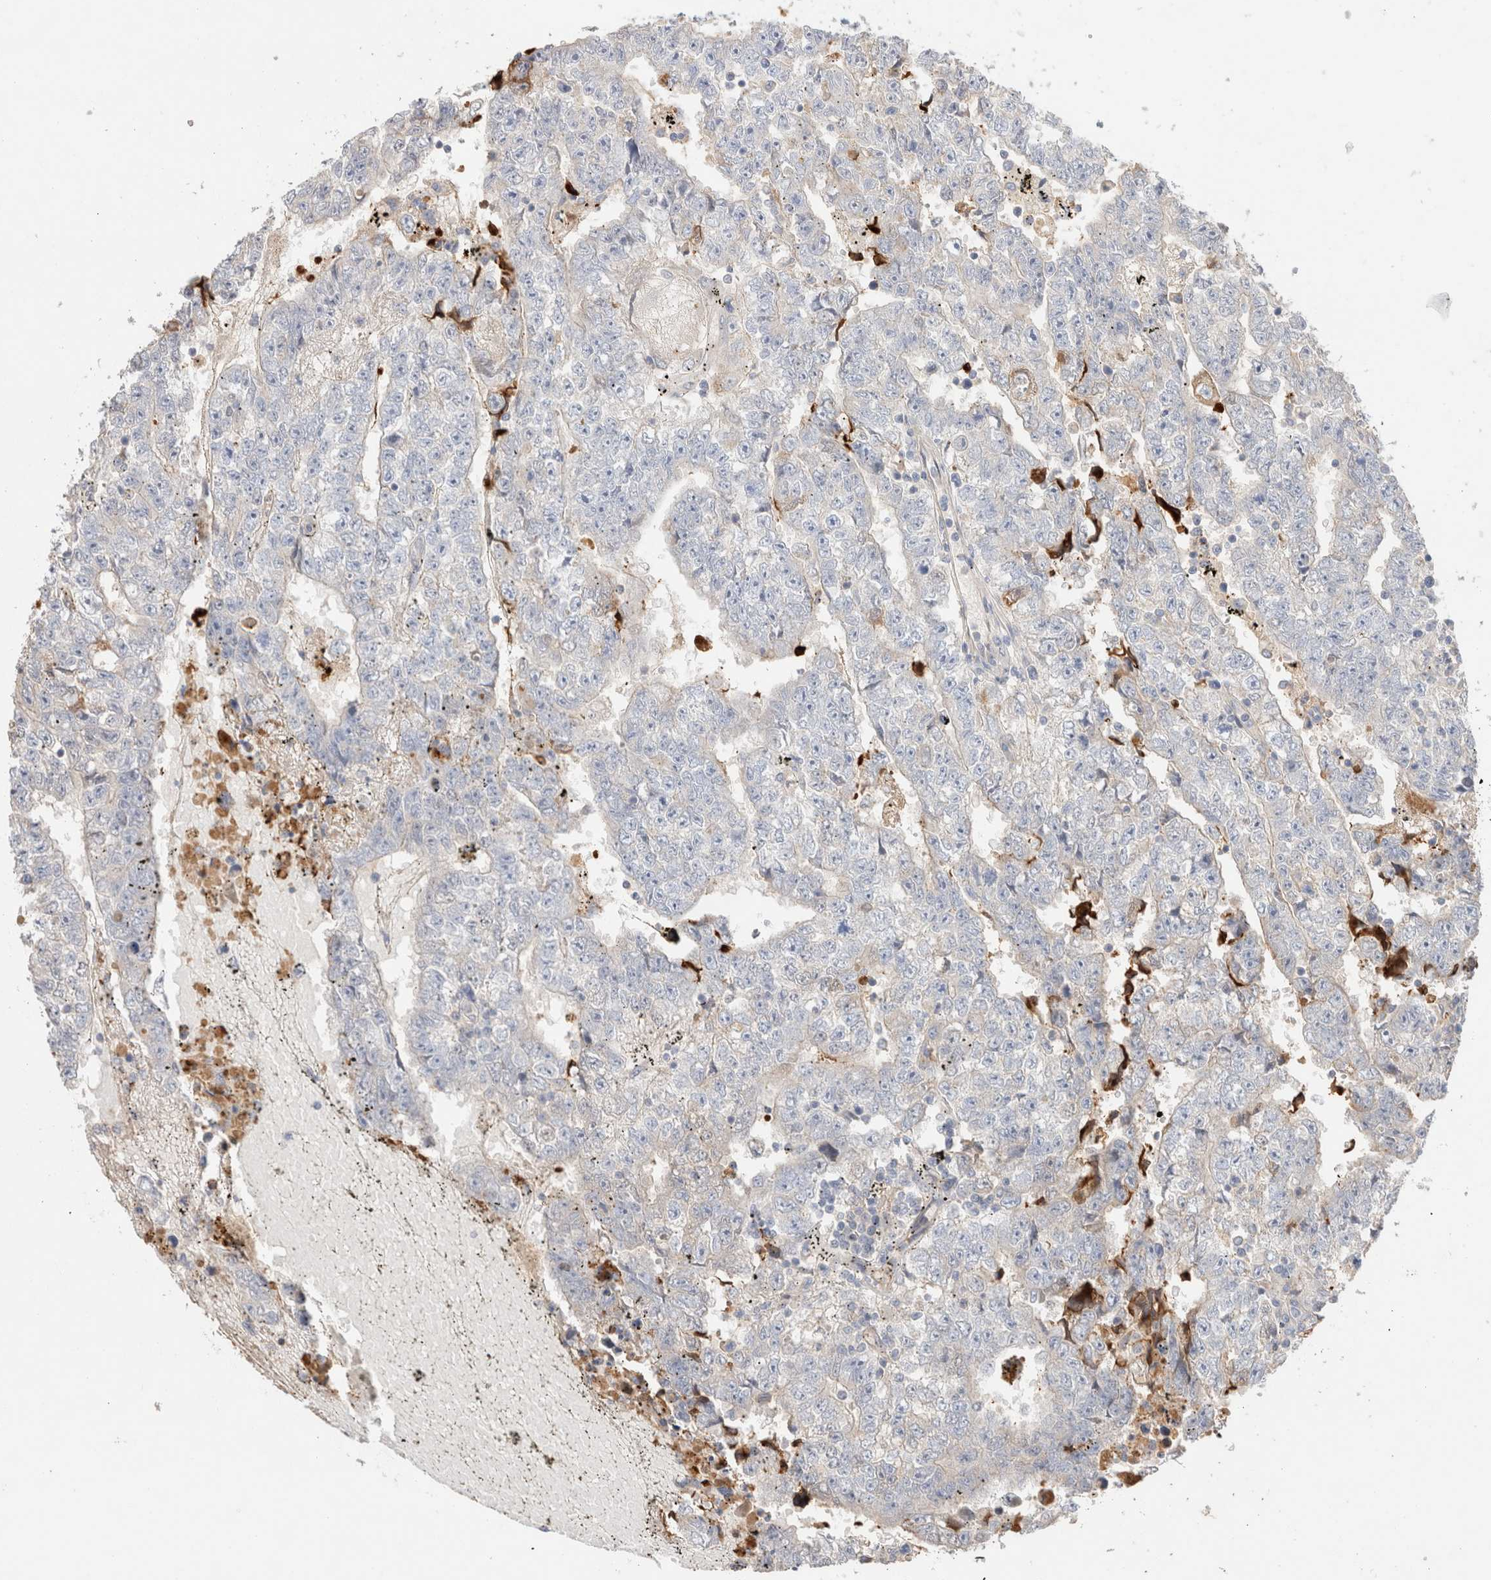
{"staining": {"intensity": "negative", "quantity": "none", "location": "none"}, "tissue": "testis cancer", "cell_type": "Tumor cells", "image_type": "cancer", "snomed": [{"axis": "morphology", "description": "Carcinoma, Embryonal, NOS"}, {"axis": "topography", "description": "Testis"}], "caption": "Histopathology image shows no protein staining in tumor cells of testis cancer (embryonal carcinoma) tissue.", "gene": "PROS1", "patient": {"sex": "male", "age": 25}}